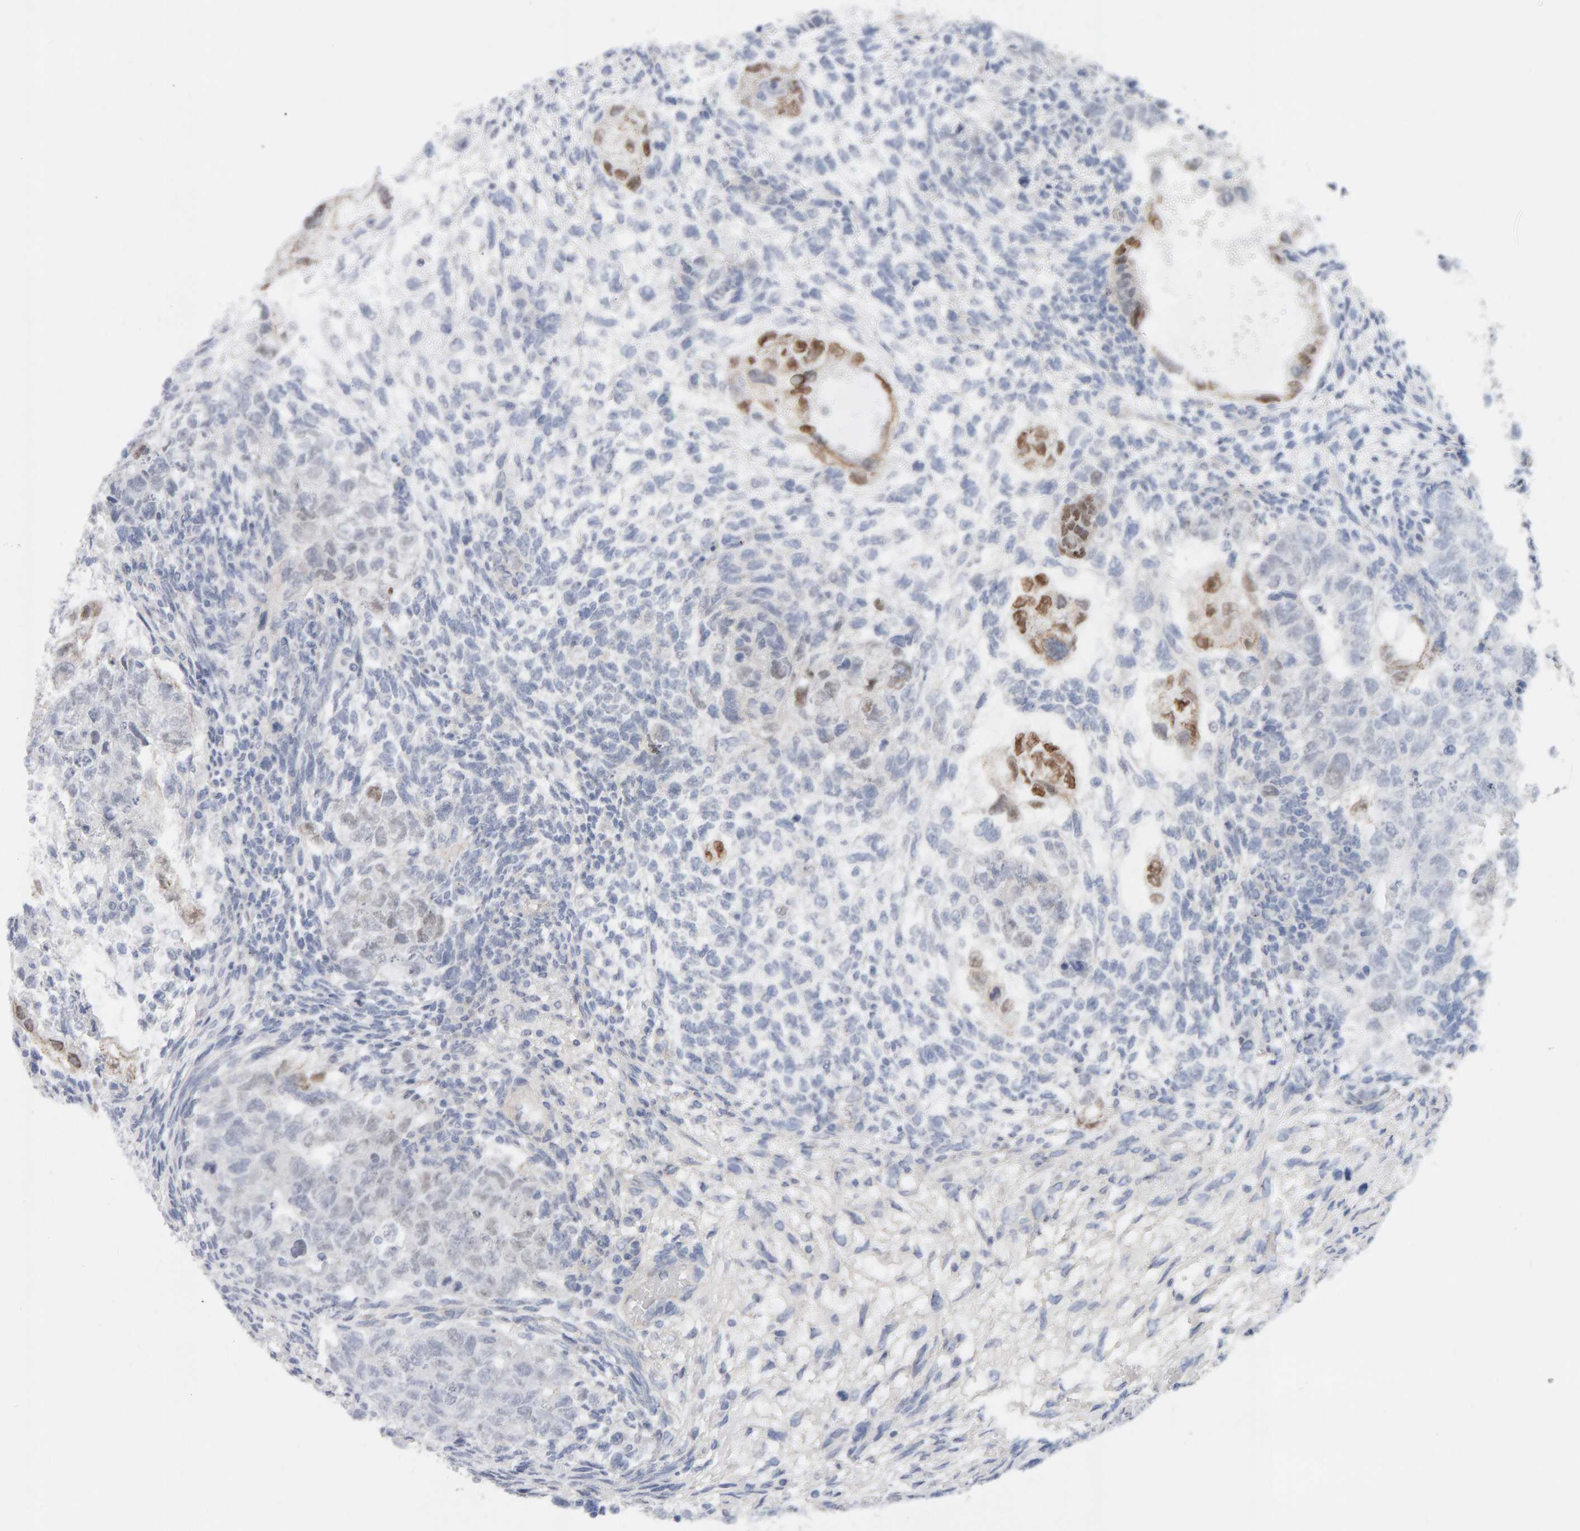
{"staining": {"intensity": "moderate", "quantity": "25%-75%", "location": "nuclear"}, "tissue": "testis cancer", "cell_type": "Tumor cells", "image_type": "cancer", "snomed": [{"axis": "morphology", "description": "Normal tissue, NOS"}, {"axis": "morphology", "description": "Carcinoma, Embryonal, NOS"}, {"axis": "topography", "description": "Testis"}], "caption": "Human testis cancer (embryonal carcinoma) stained for a protein (brown) exhibits moderate nuclear positive staining in about 25%-75% of tumor cells.", "gene": "HNF4A", "patient": {"sex": "male", "age": 36}}